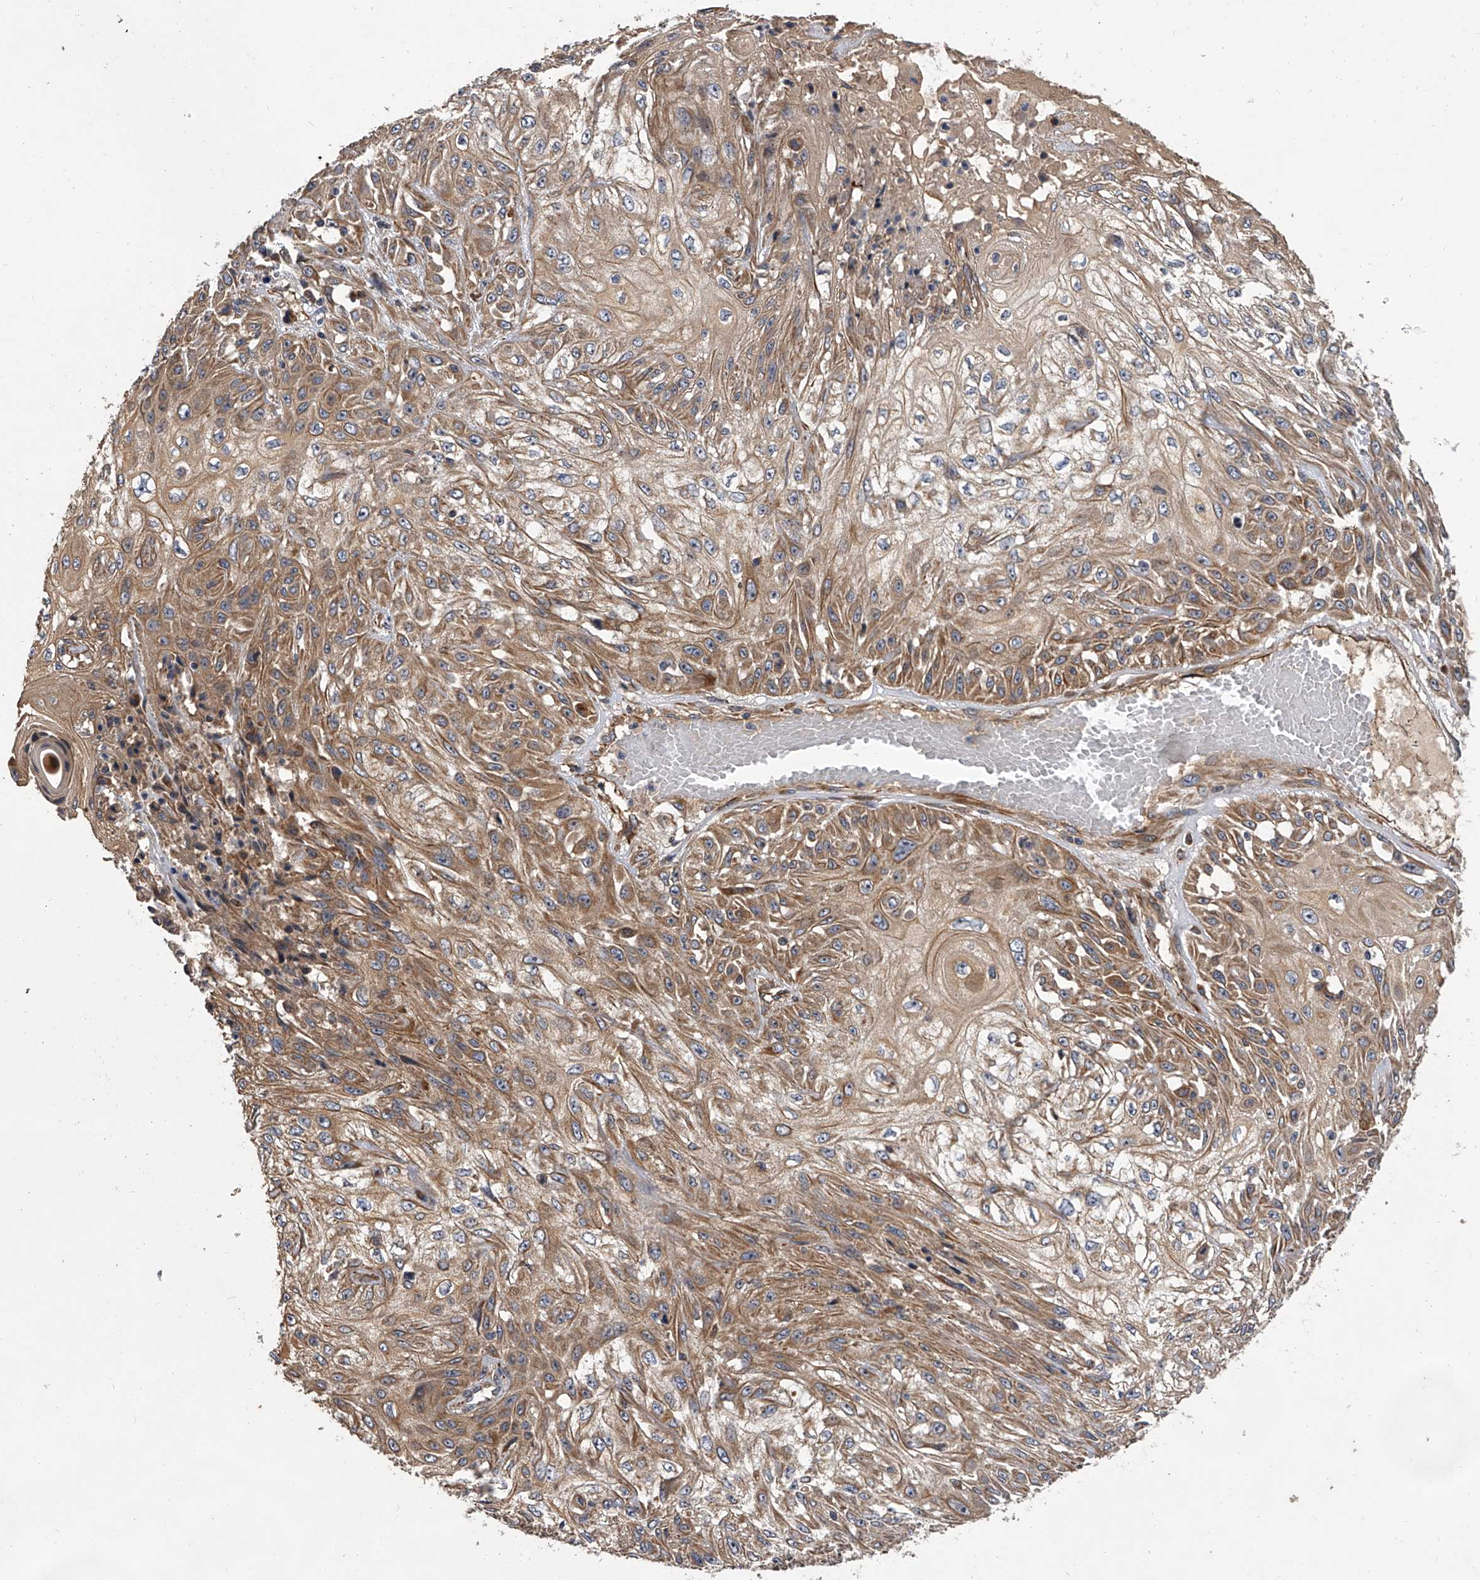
{"staining": {"intensity": "weak", "quantity": "25%-75%", "location": "cytoplasmic/membranous"}, "tissue": "skin cancer", "cell_type": "Tumor cells", "image_type": "cancer", "snomed": [{"axis": "morphology", "description": "Squamous cell carcinoma, NOS"}, {"axis": "morphology", "description": "Squamous cell carcinoma, metastatic, NOS"}, {"axis": "topography", "description": "Skin"}, {"axis": "topography", "description": "Lymph node"}], "caption": "Immunohistochemical staining of human skin cancer (metastatic squamous cell carcinoma) reveals low levels of weak cytoplasmic/membranous positivity in about 25%-75% of tumor cells.", "gene": "EXOC4", "patient": {"sex": "male", "age": 75}}